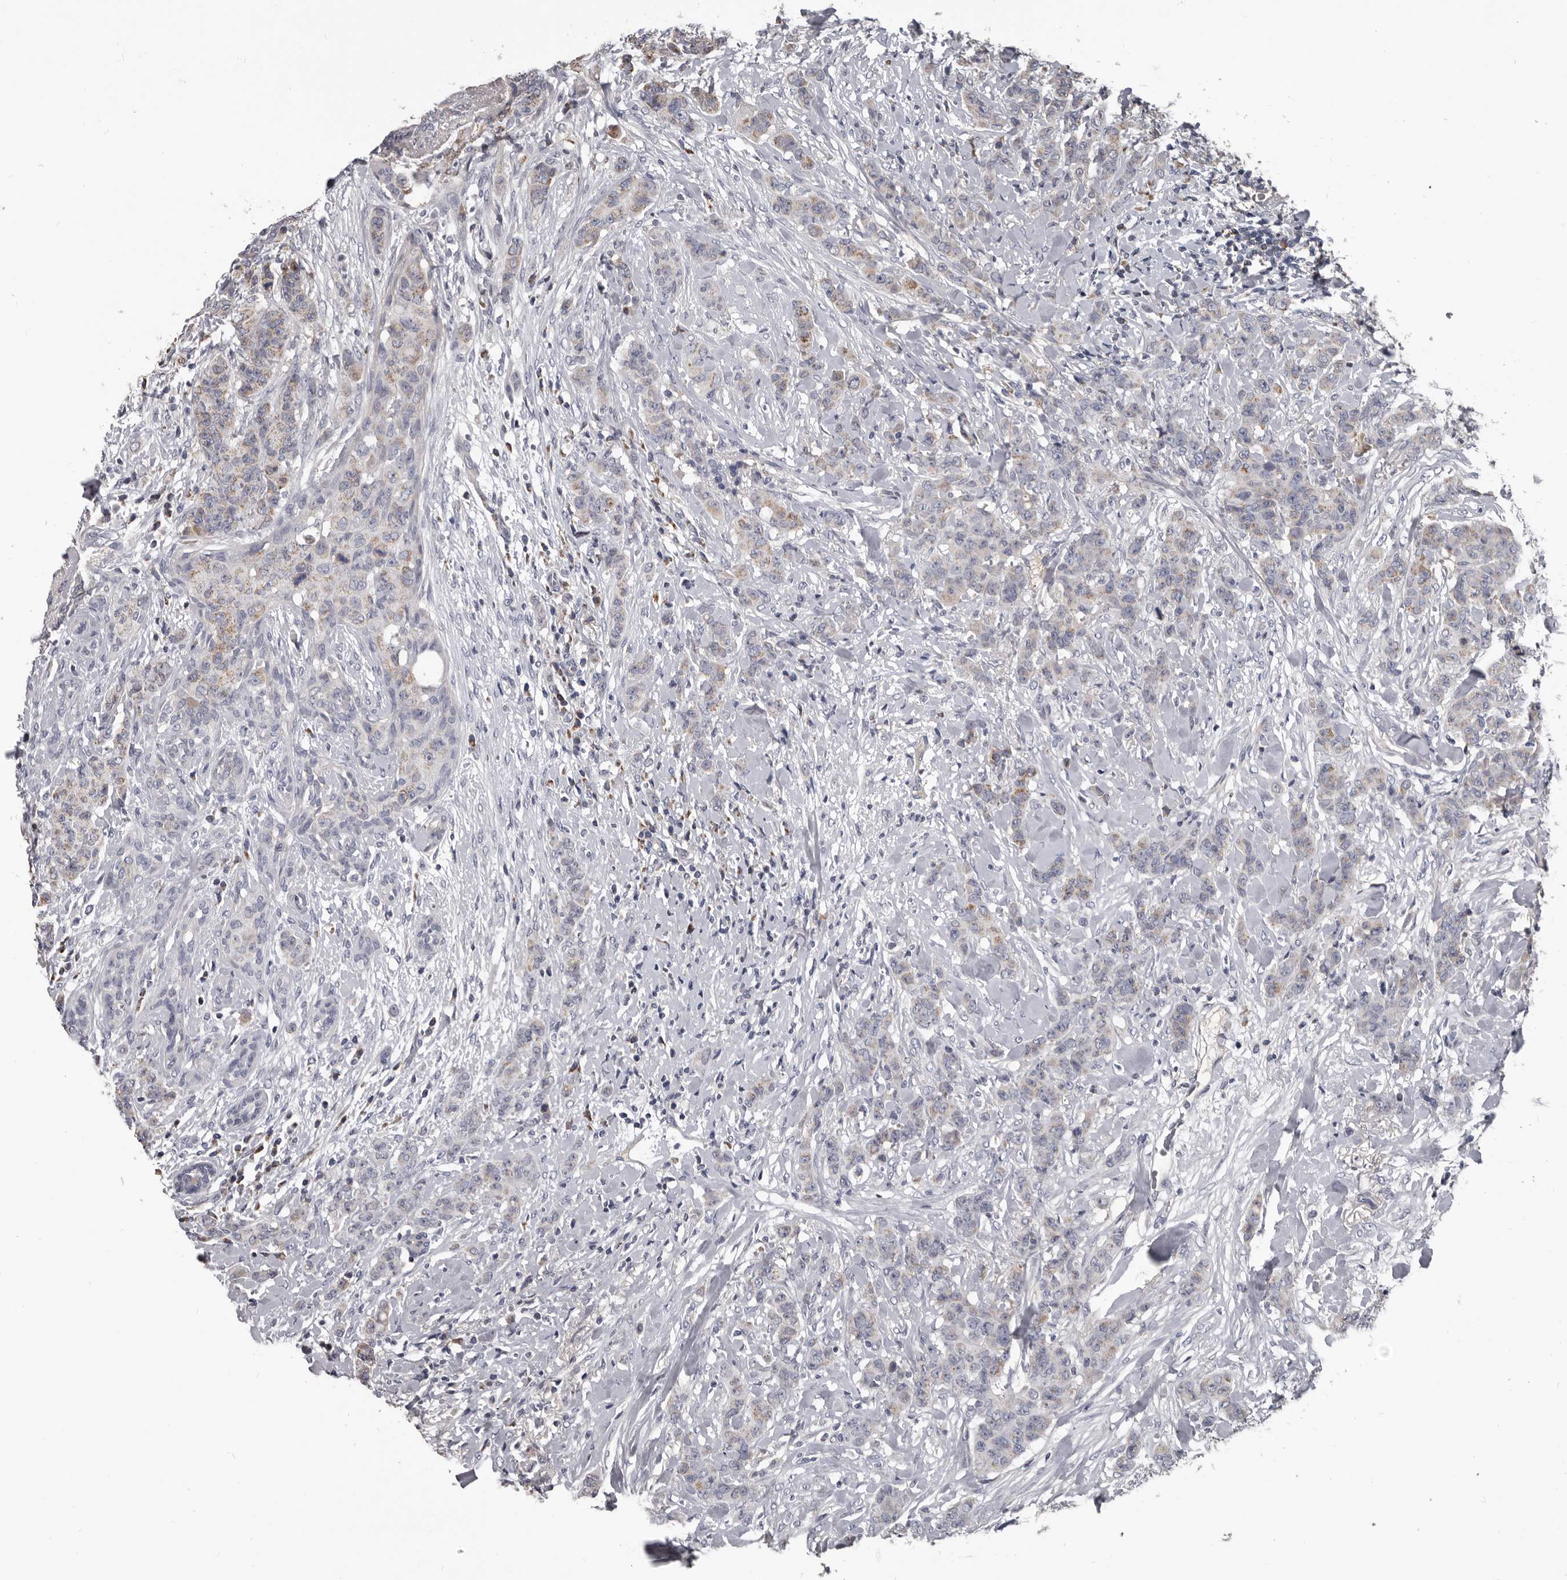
{"staining": {"intensity": "weak", "quantity": "<25%", "location": "cytoplasmic/membranous"}, "tissue": "breast cancer", "cell_type": "Tumor cells", "image_type": "cancer", "snomed": [{"axis": "morphology", "description": "Duct carcinoma"}, {"axis": "topography", "description": "Breast"}], "caption": "The image reveals no staining of tumor cells in infiltrating ductal carcinoma (breast).", "gene": "ALDH5A1", "patient": {"sex": "female", "age": 40}}